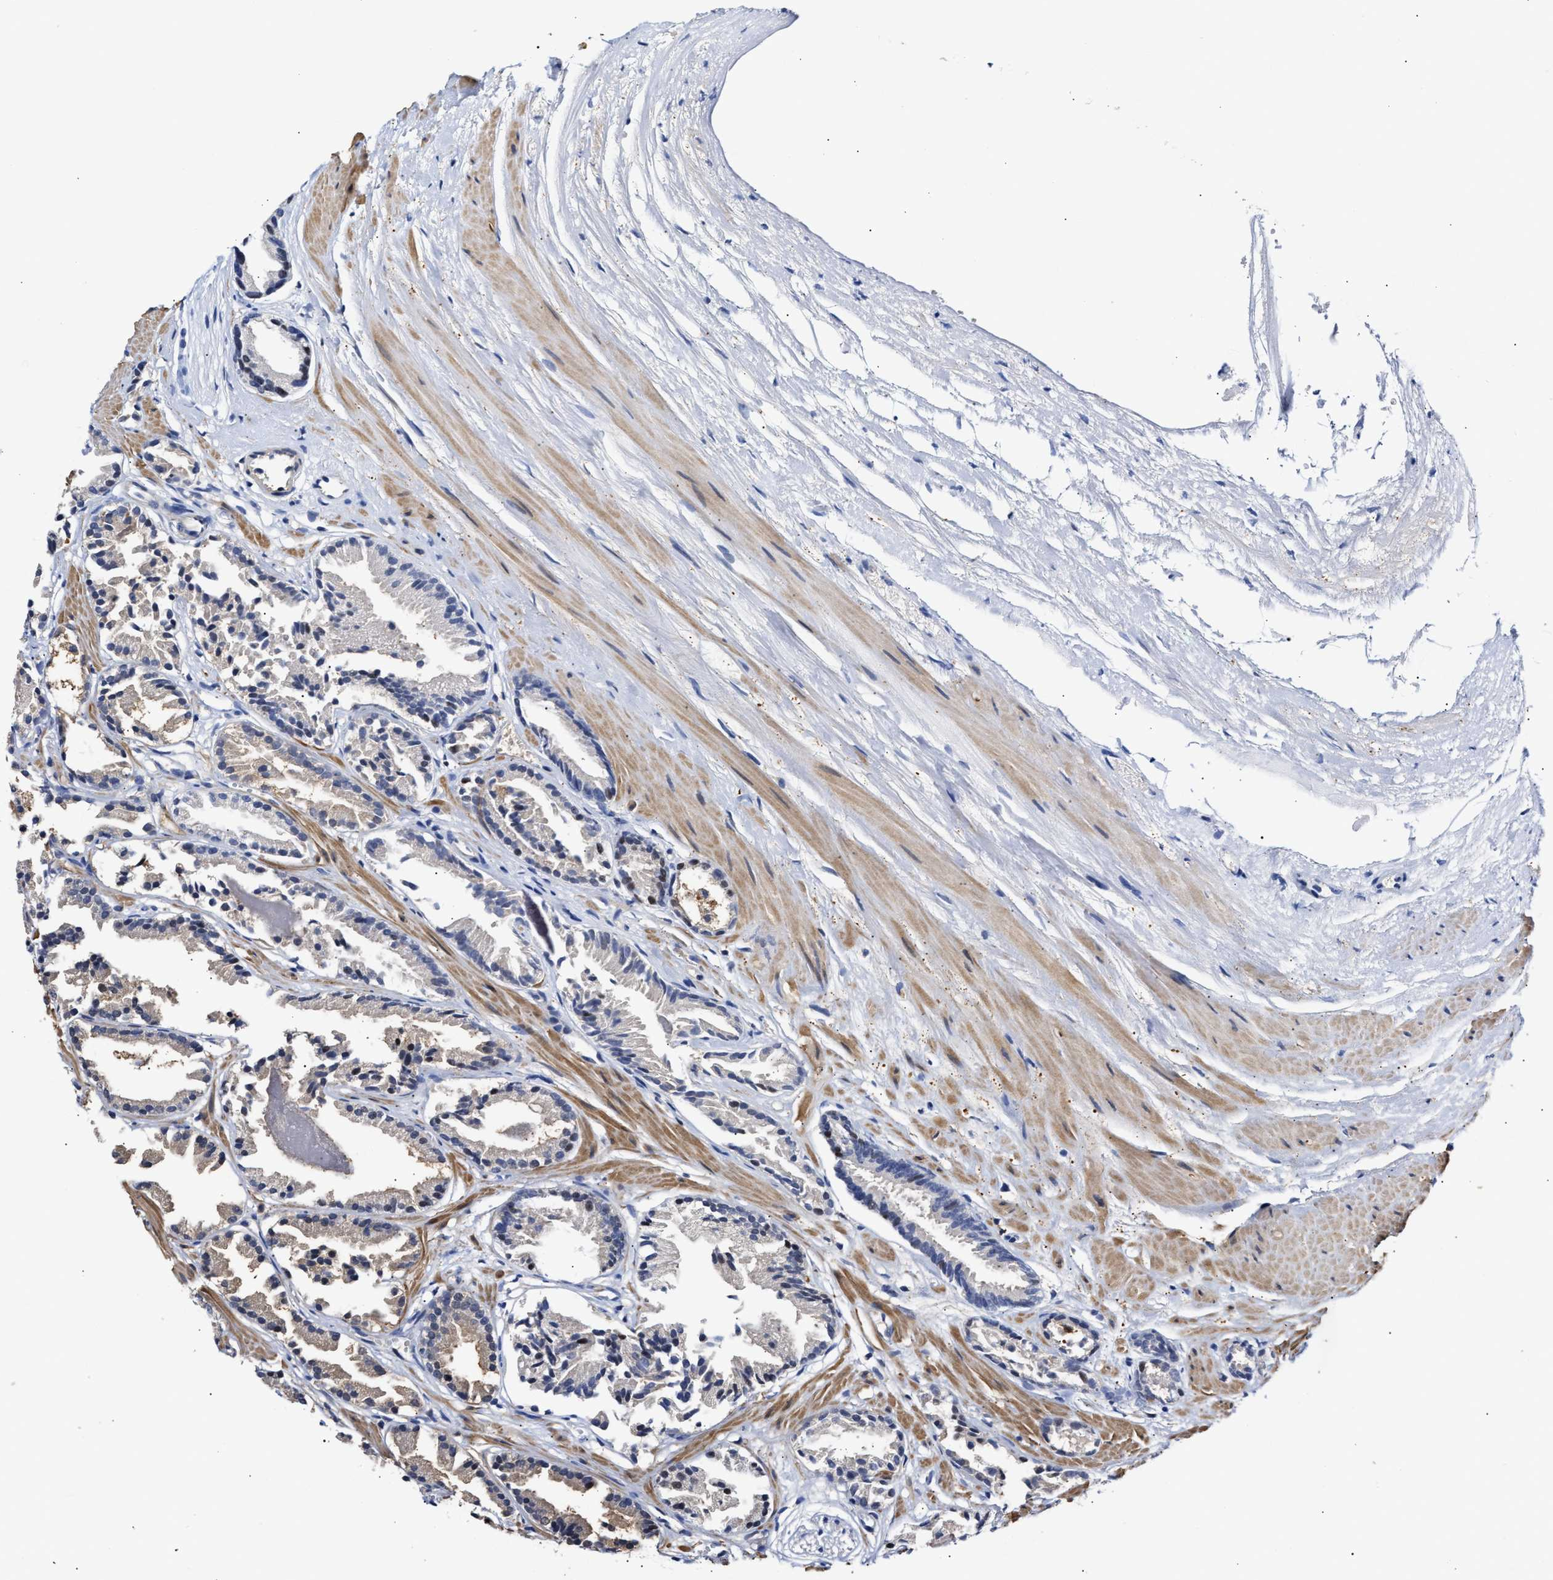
{"staining": {"intensity": "weak", "quantity": "<25%", "location": "cytoplasmic/membranous"}, "tissue": "prostate cancer", "cell_type": "Tumor cells", "image_type": "cancer", "snomed": [{"axis": "morphology", "description": "Adenocarcinoma, Low grade"}, {"axis": "topography", "description": "Prostate"}], "caption": "Human prostate adenocarcinoma (low-grade) stained for a protein using immunohistochemistry (IHC) demonstrates no positivity in tumor cells.", "gene": "KLHDC1", "patient": {"sex": "male", "age": 51}}